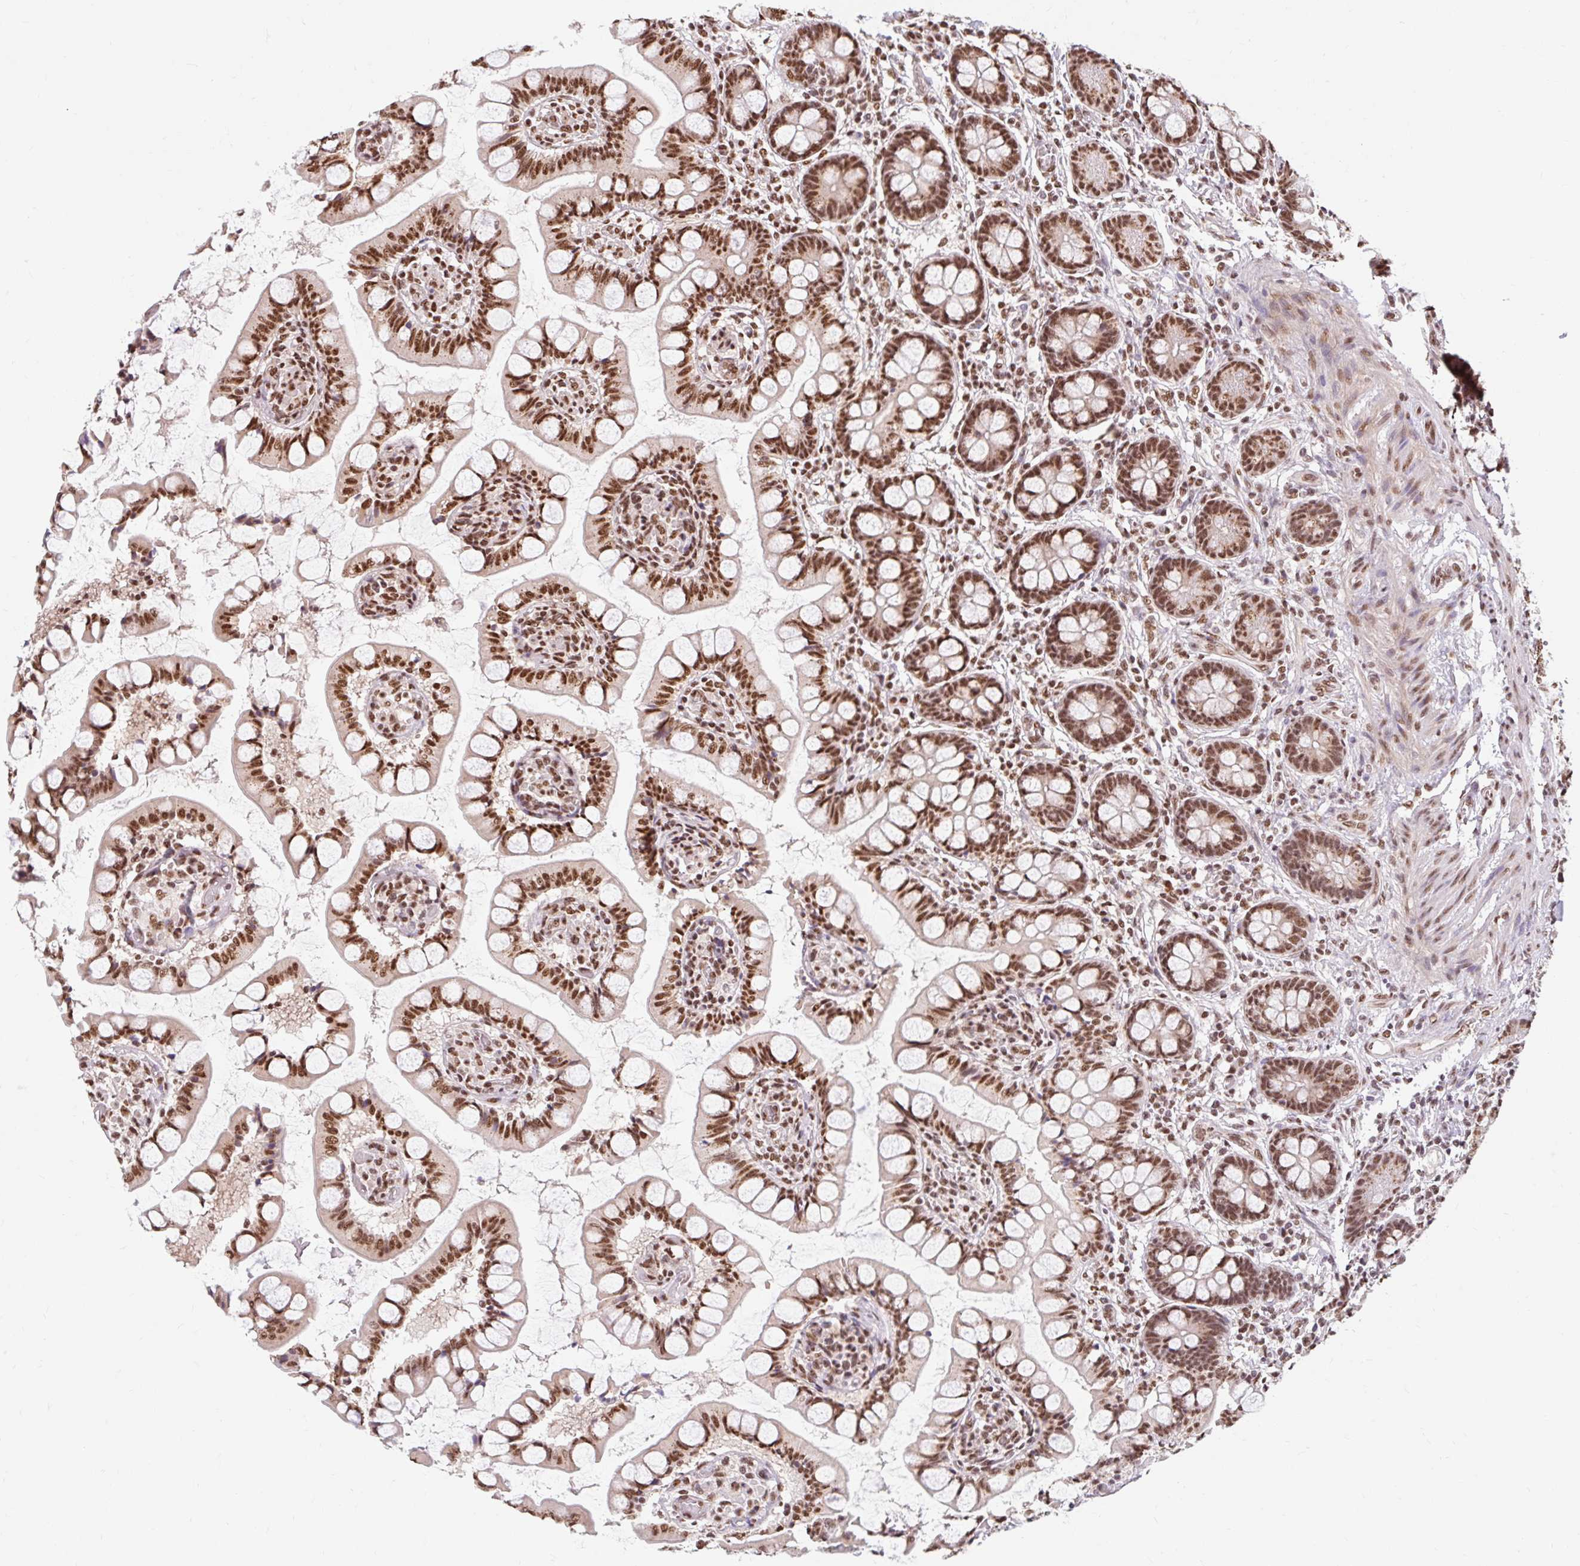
{"staining": {"intensity": "strong", "quantity": ">75%", "location": "nuclear"}, "tissue": "small intestine", "cell_type": "Glandular cells", "image_type": "normal", "snomed": [{"axis": "morphology", "description": "Normal tissue, NOS"}, {"axis": "topography", "description": "Small intestine"}], "caption": "A high-resolution photomicrograph shows IHC staining of unremarkable small intestine, which reveals strong nuclear positivity in approximately >75% of glandular cells. (IHC, brightfield microscopy, high magnification).", "gene": "BICRA", "patient": {"sex": "male", "age": 52}}